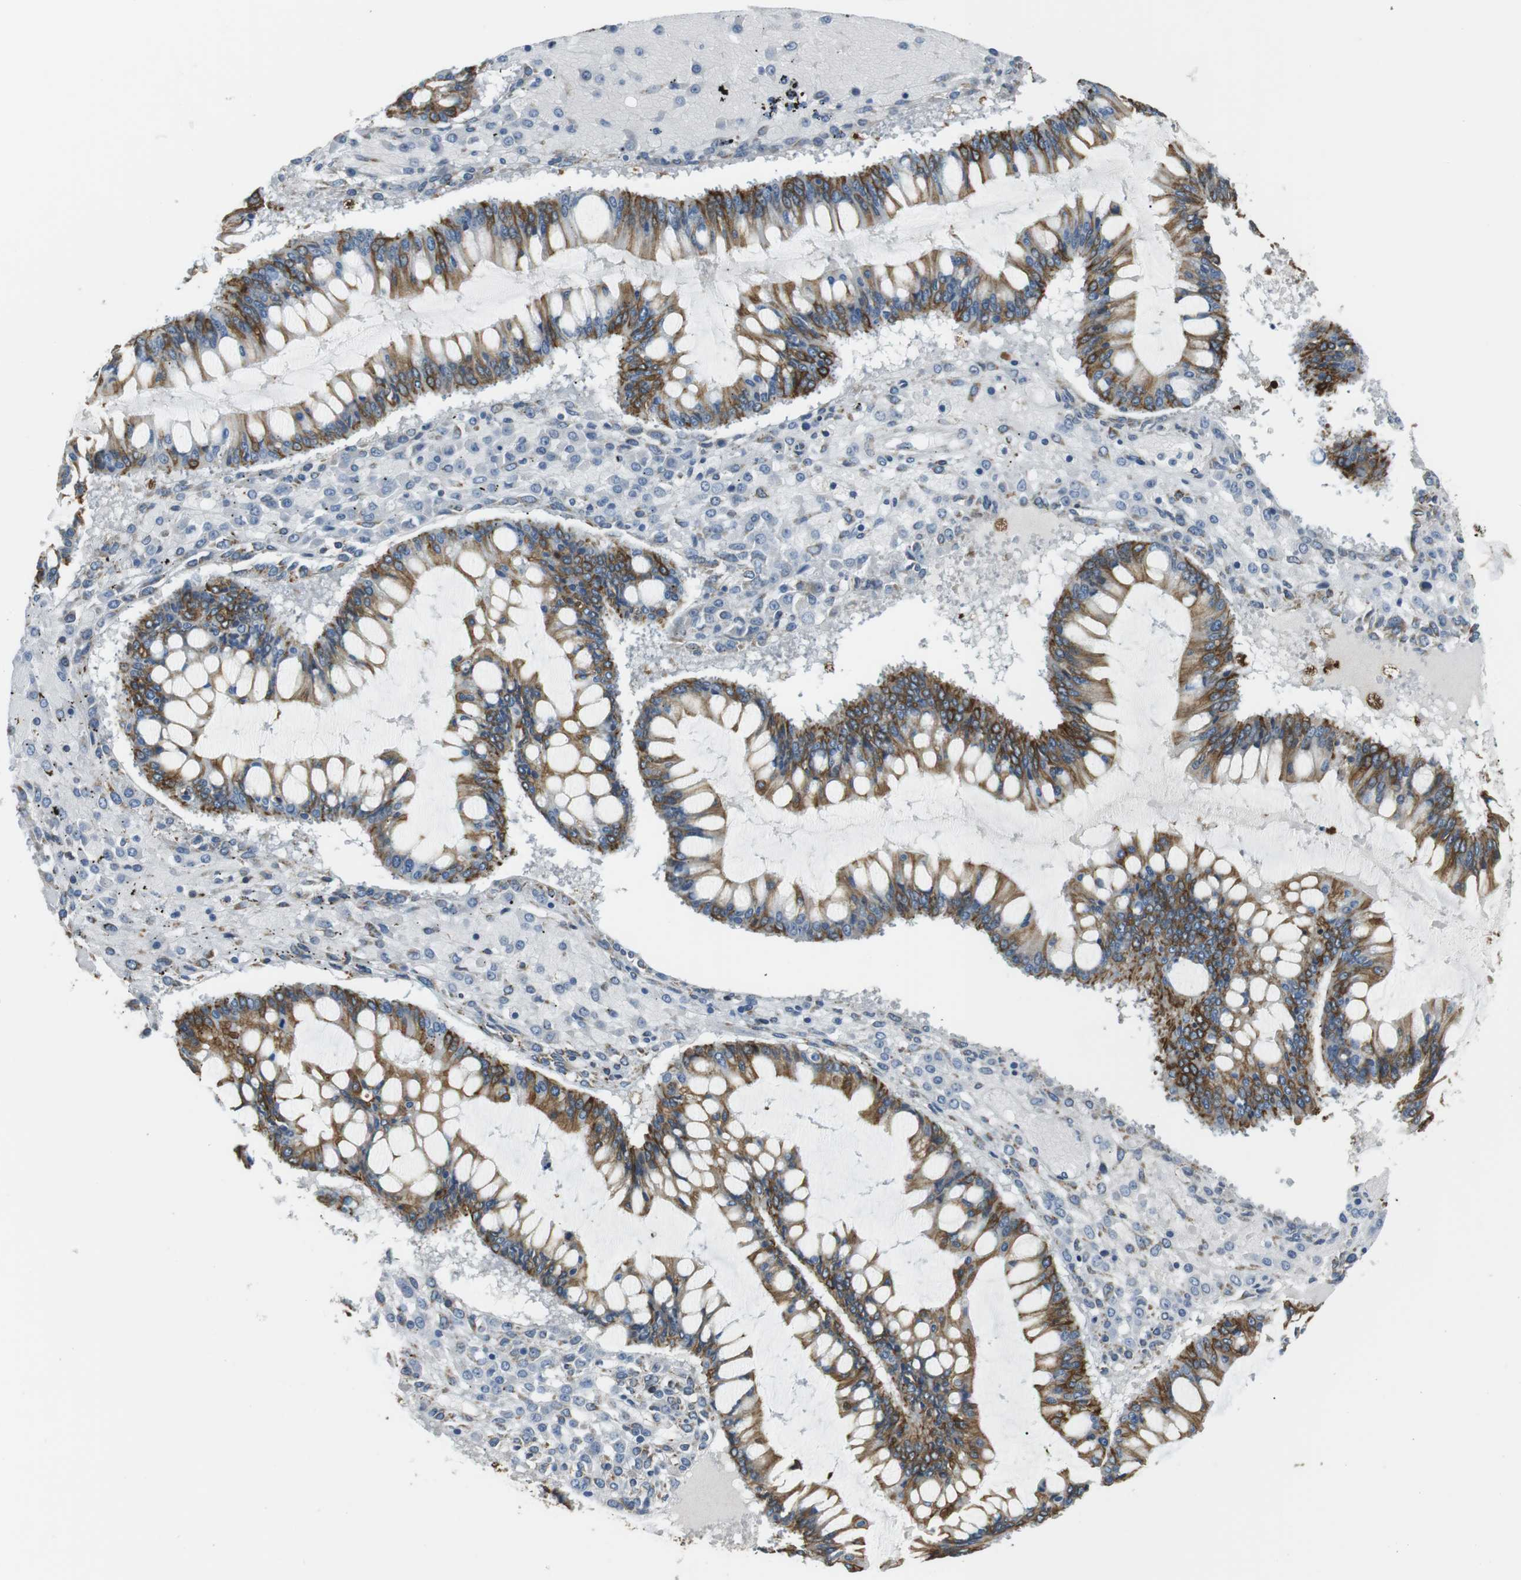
{"staining": {"intensity": "moderate", "quantity": ">75%", "location": "cytoplasmic/membranous"}, "tissue": "ovarian cancer", "cell_type": "Tumor cells", "image_type": "cancer", "snomed": [{"axis": "morphology", "description": "Cystadenocarcinoma, mucinous, NOS"}, {"axis": "topography", "description": "Ovary"}], "caption": "Immunohistochemical staining of human ovarian cancer shows medium levels of moderate cytoplasmic/membranous protein staining in approximately >75% of tumor cells.", "gene": "UNC5CL", "patient": {"sex": "female", "age": 73}}